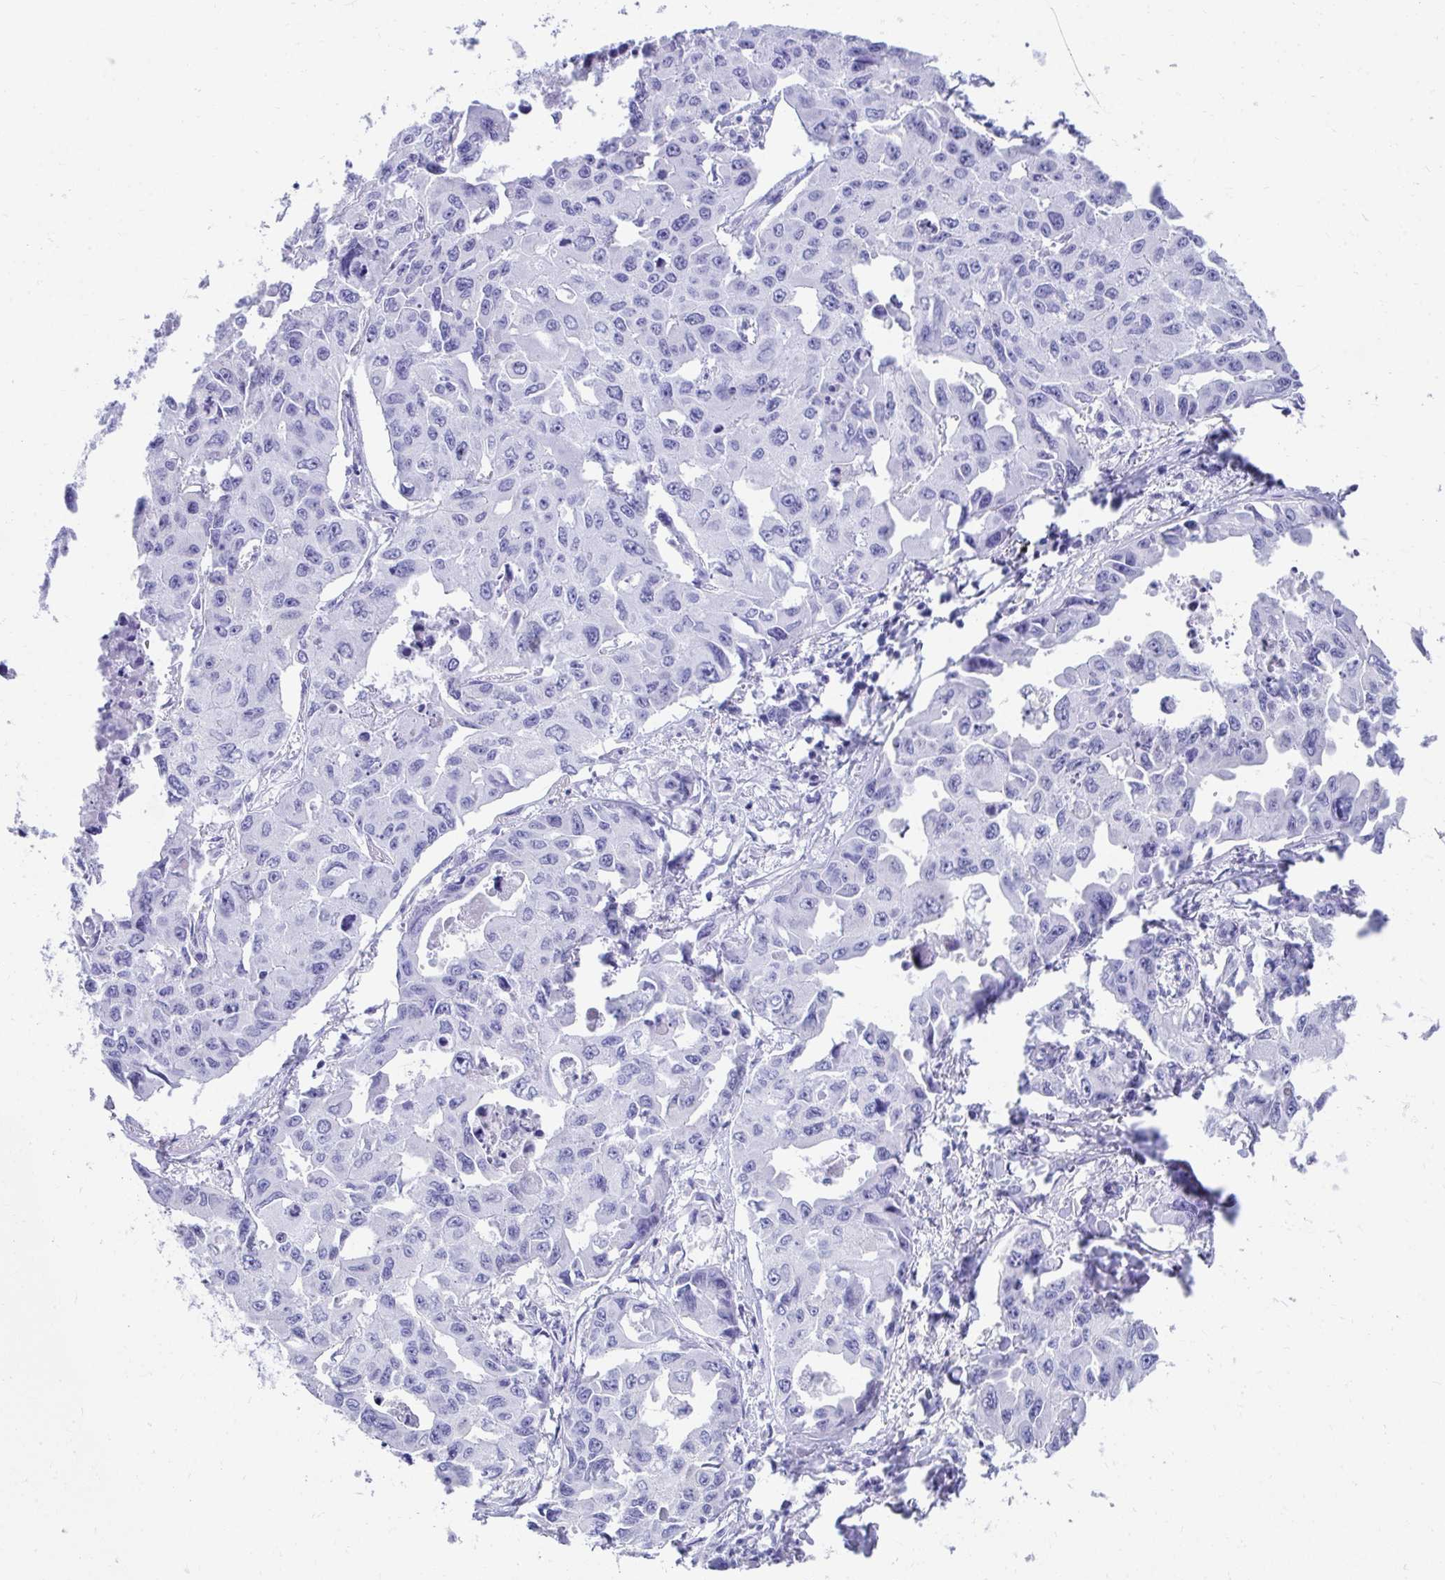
{"staining": {"intensity": "negative", "quantity": "none", "location": "none"}, "tissue": "lung cancer", "cell_type": "Tumor cells", "image_type": "cancer", "snomed": [{"axis": "morphology", "description": "Adenocarcinoma, NOS"}, {"axis": "topography", "description": "Lung"}], "caption": "This is an immunohistochemistry (IHC) micrograph of human adenocarcinoma (lung). There is no positivity in tumor cells.", "gene": "HGD", "patient": {"sex": "male", "age": 64}}